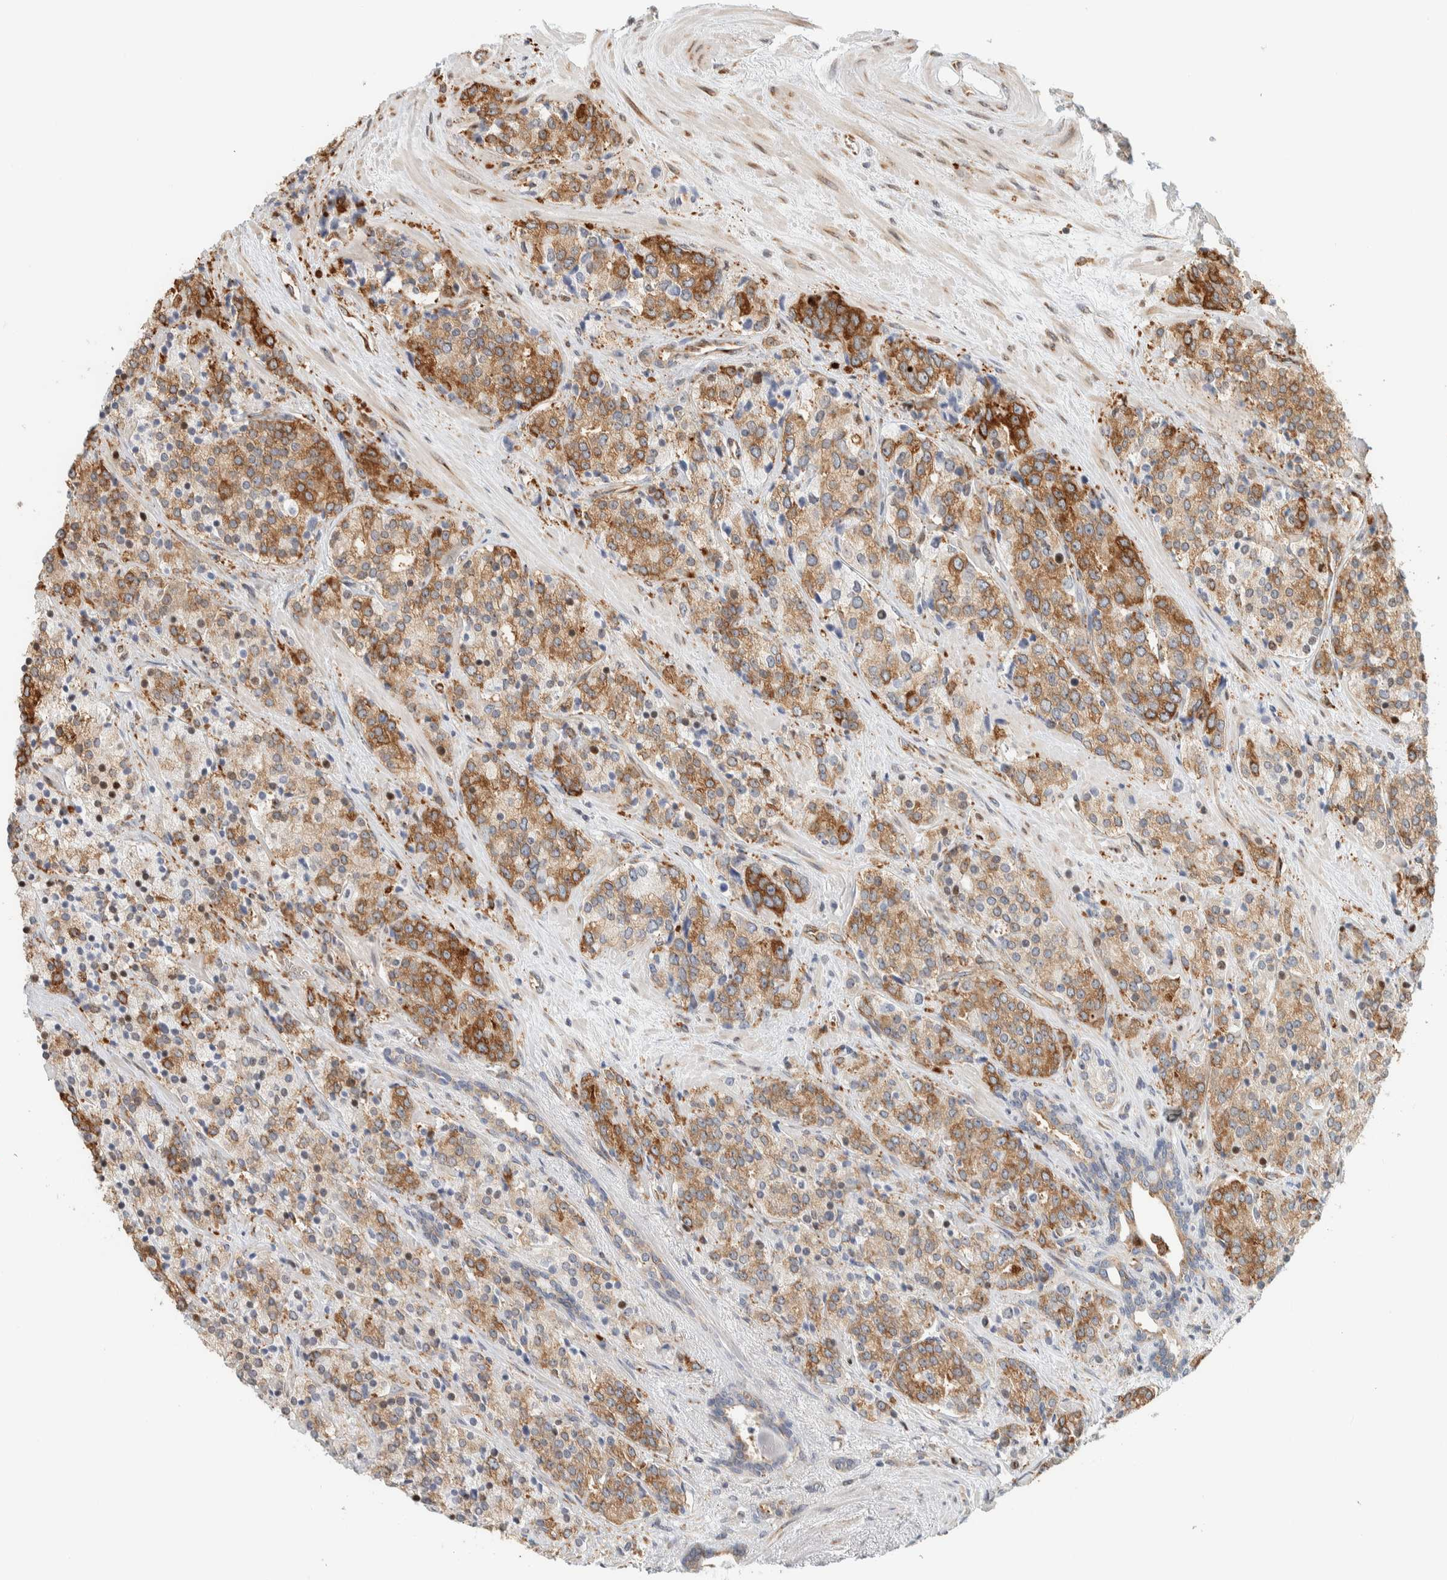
{"staining": {"intensity": "moderate", "quantity": ">75%", "location": "cytoplasmic/membranous"}, "tissue": "prostate cancer", "cell_type": "Tumor cells", "image_type": "cancer", "snomed": [{"axis": "morphology", "description": "Adenocarcinoma, High grade"}, {"axis": "topography", "description": "Prostate"}], "caption": "Prostate cancer (adenocarcinoma (high-grade)) stained for a protein (brown) reveals moderate cytoplasmic/membranous positive staining in about >75% of tumor cells.", "gene": "LLGL2", "patient": {"sex": "male", "age": 71}}